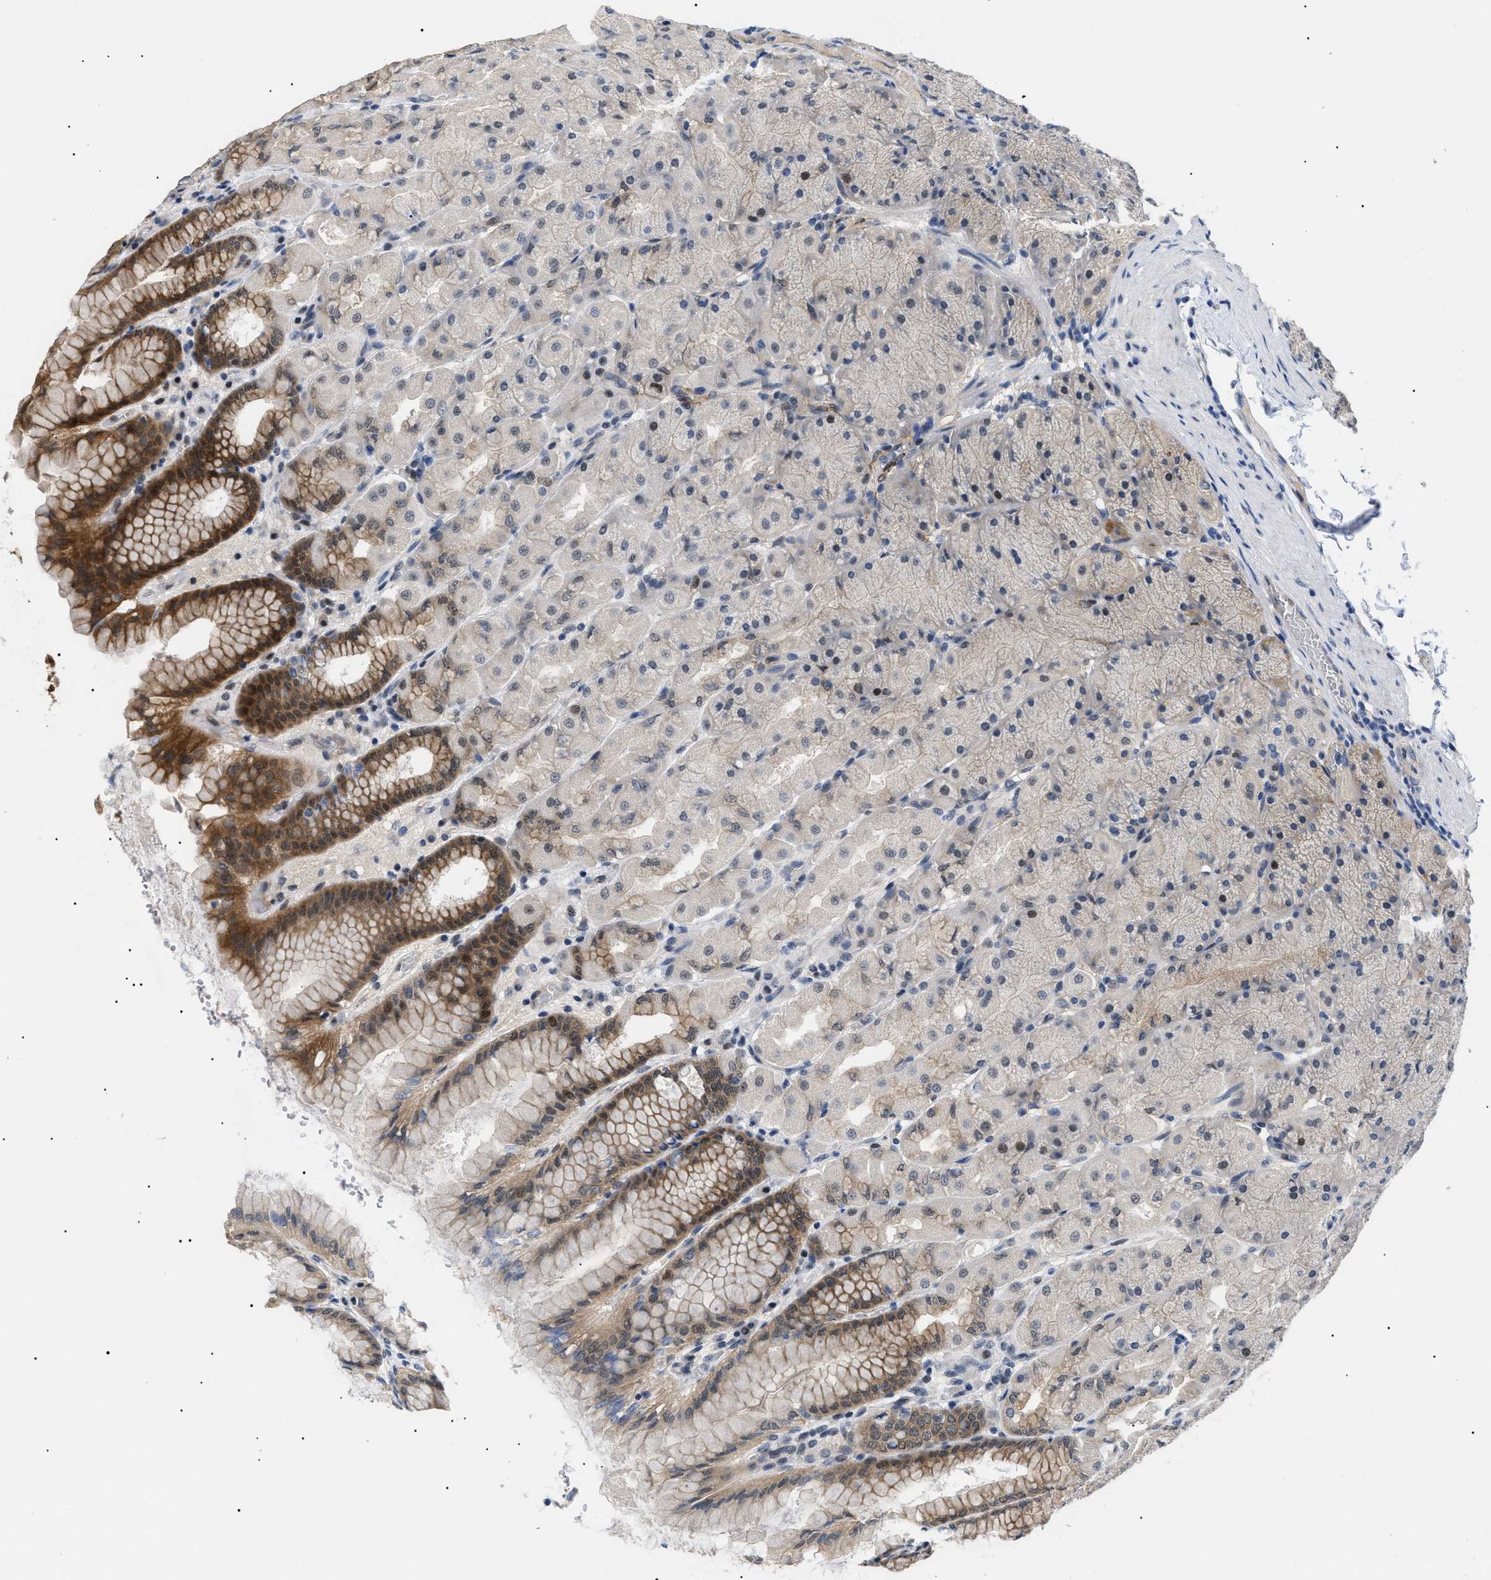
{"staining": {"intensity": "moderate", "quantity": "25%-75%", "location": "cytoplasmic/membranous,nuclear"}, "tissue": "stomach", "cell_type": "Glandular cells", "image_type": "normal", "snomed": [{"axis": "morphology", "description": "Normal tissue, NOS"}, {"axis": "topography", "description": "Stomach, upper"}], "caption": "Approximately 25%-75% of glandular cells in unremarkable human stomach exhibit moderate cytoplasmic/membranous,nuclear protein positivity as visualized by brown immunohistochemical staining.", "gene": "GARRE1", "patient": {"sex": "female", "age": 56}}